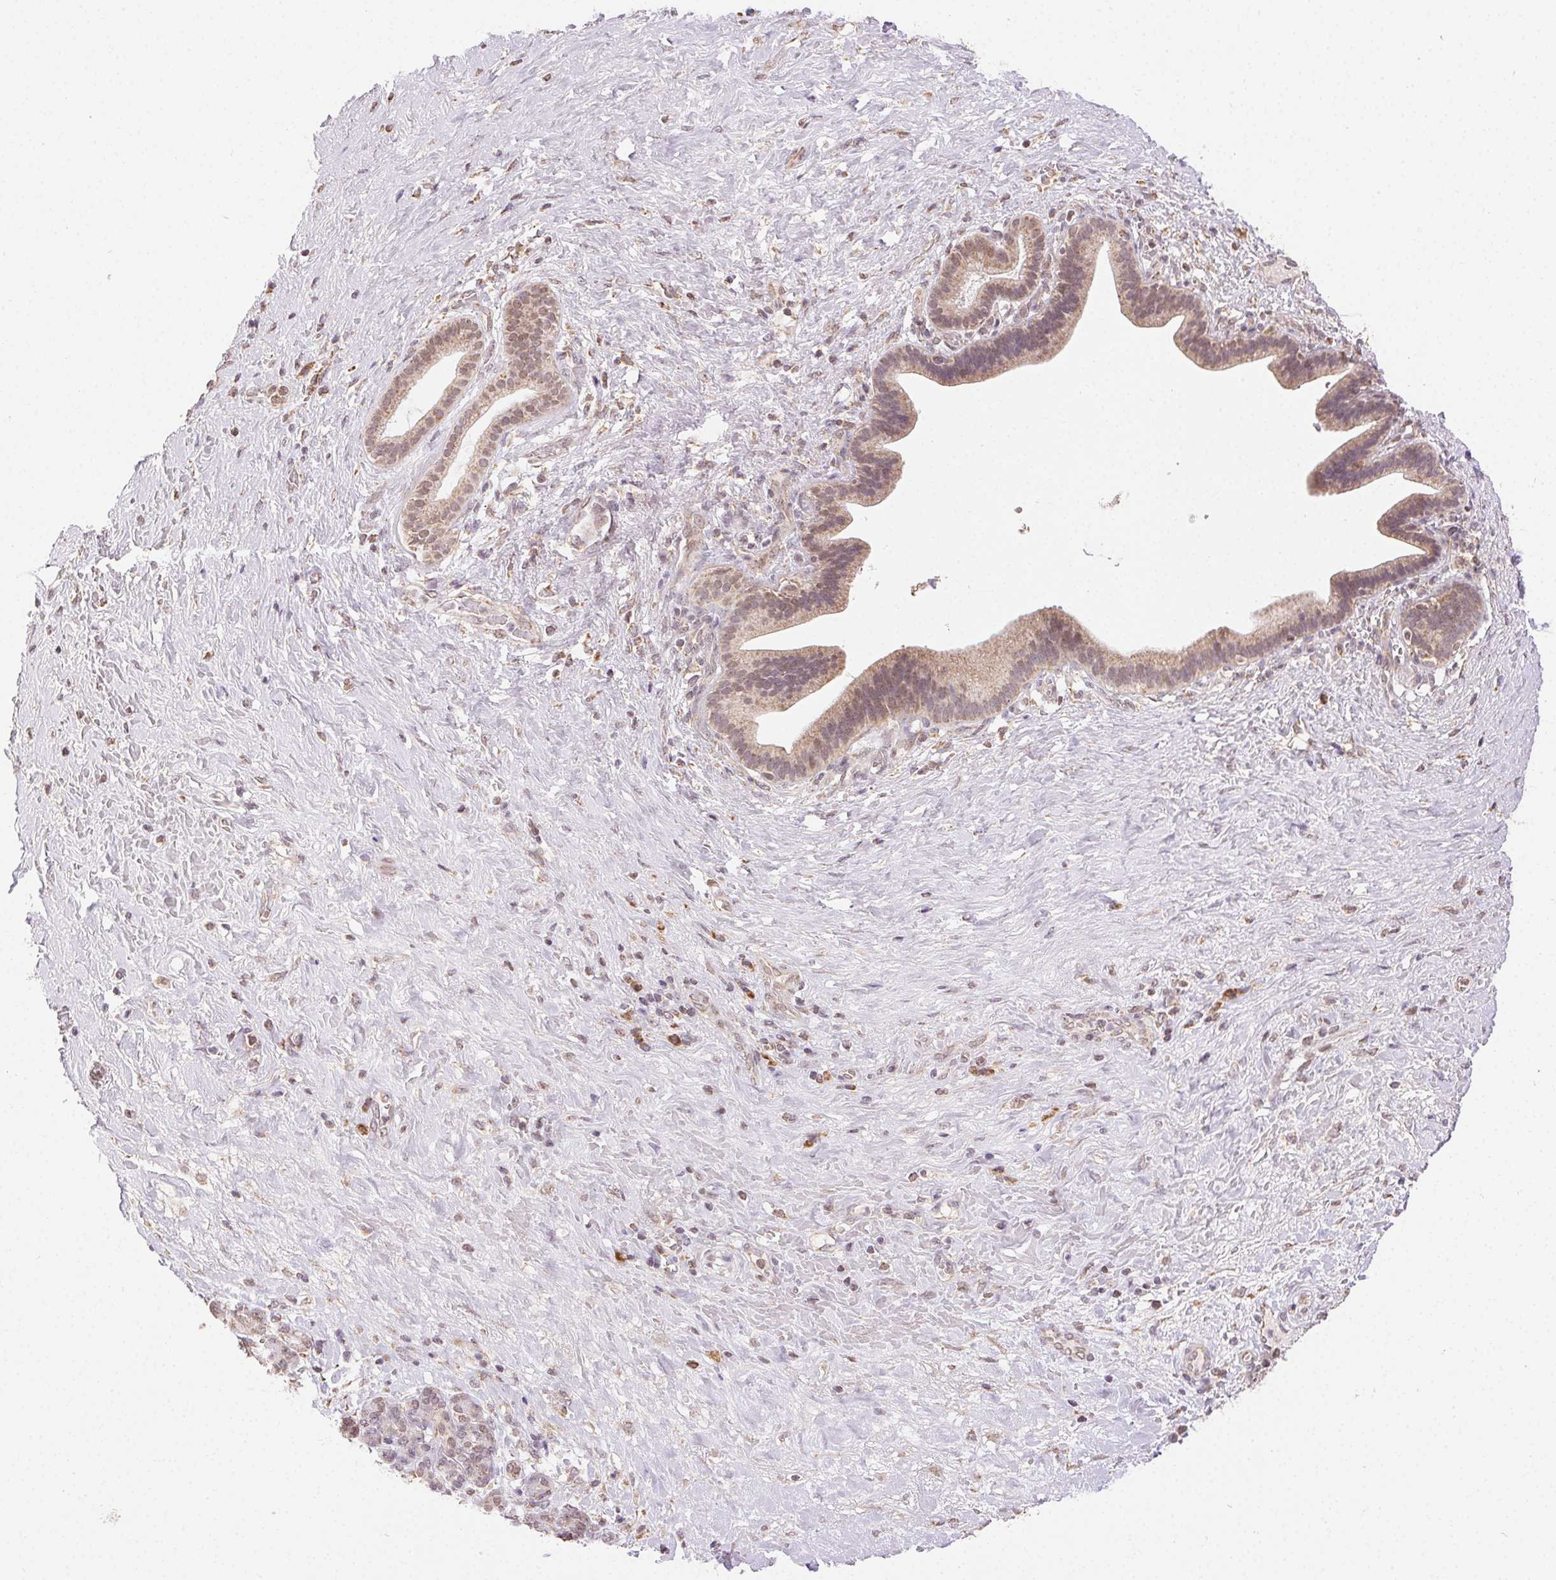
{"staining": {"intensity": "weak", "quantity": ">75%", "location": "cytoplasmic/membranous,nuclear"}, "tissue": "pancreatic cancer", "cell_type": "Tumor cells", "image_type": "cancer", "snomed": [{"axis": "morphology", "description": "Adenocarcinoma, NOS"}, {"axis": "topography", "description": "Pancreas"}], "caption": "A photomicrograph of pancreatic cancer (adenocarcinoma) stained for a protein displays weak cytoplasmic/membranous and nuclear brown staining in tumor cells.", "gene": "PIWIL4", "patient": {"sex": "male", "age": 44}}